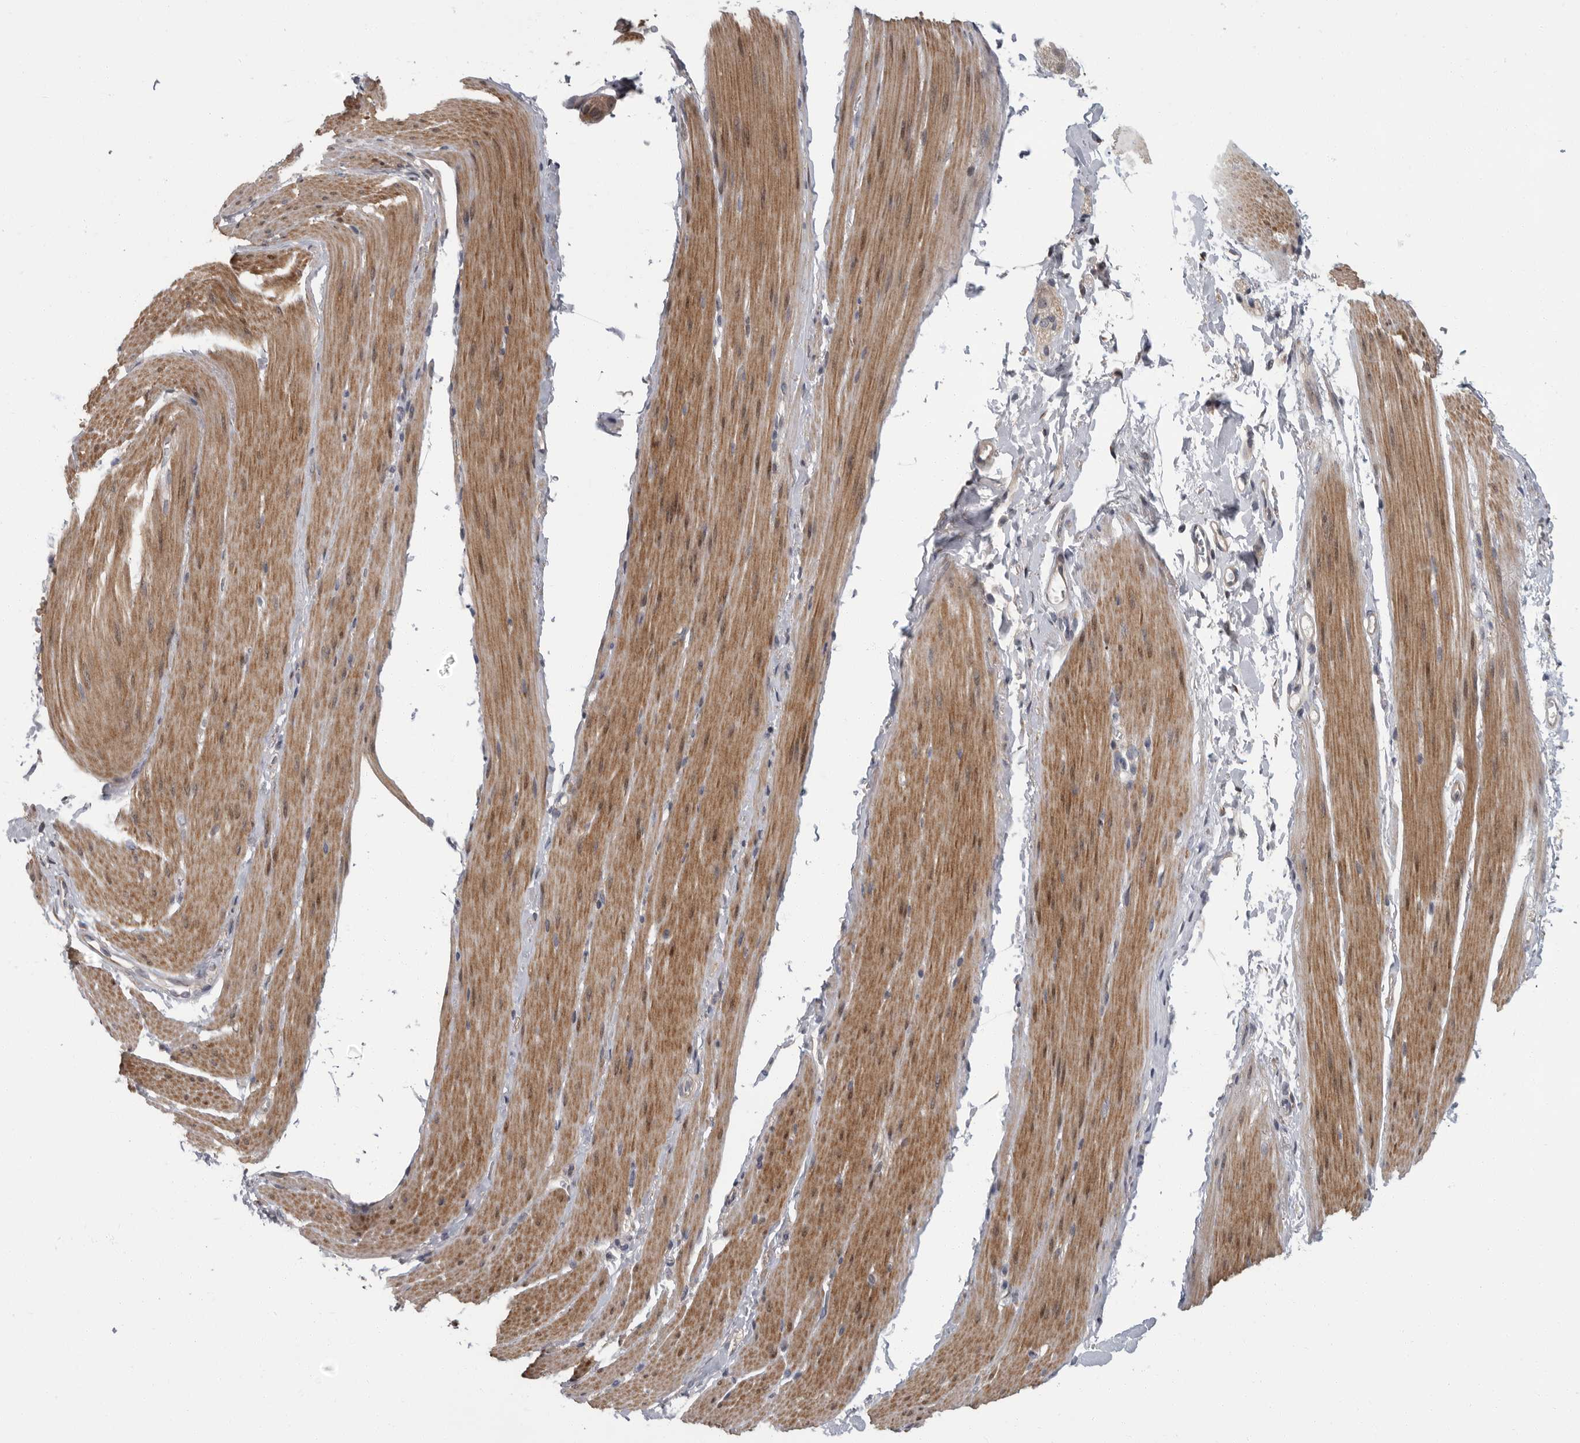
{"staining": {"intensity": "moderate", "quantity": ">75%", "location": "cytoplasmic/membranous"}, "tissue": "smooth muscle", "cell_type": "Smooth muscle cells", "image_type": "normal", "snomed": [{"axis": "morphology", "description": "Normal tissue, NOS"}, {"axis": "topography", "description": "Smooth muscle"}, {"axis": "topography", "description": "Small intestine"}], "caption": "There is medium levels of moderate cytoplasmic/membranous staining in smooth muscle cells of unremarkable smooth muscle, as demonstrated by immunohistochemical staining (brown color).", "gene": "PDE7A", "patient": {"sex": "female", "age": 84}}